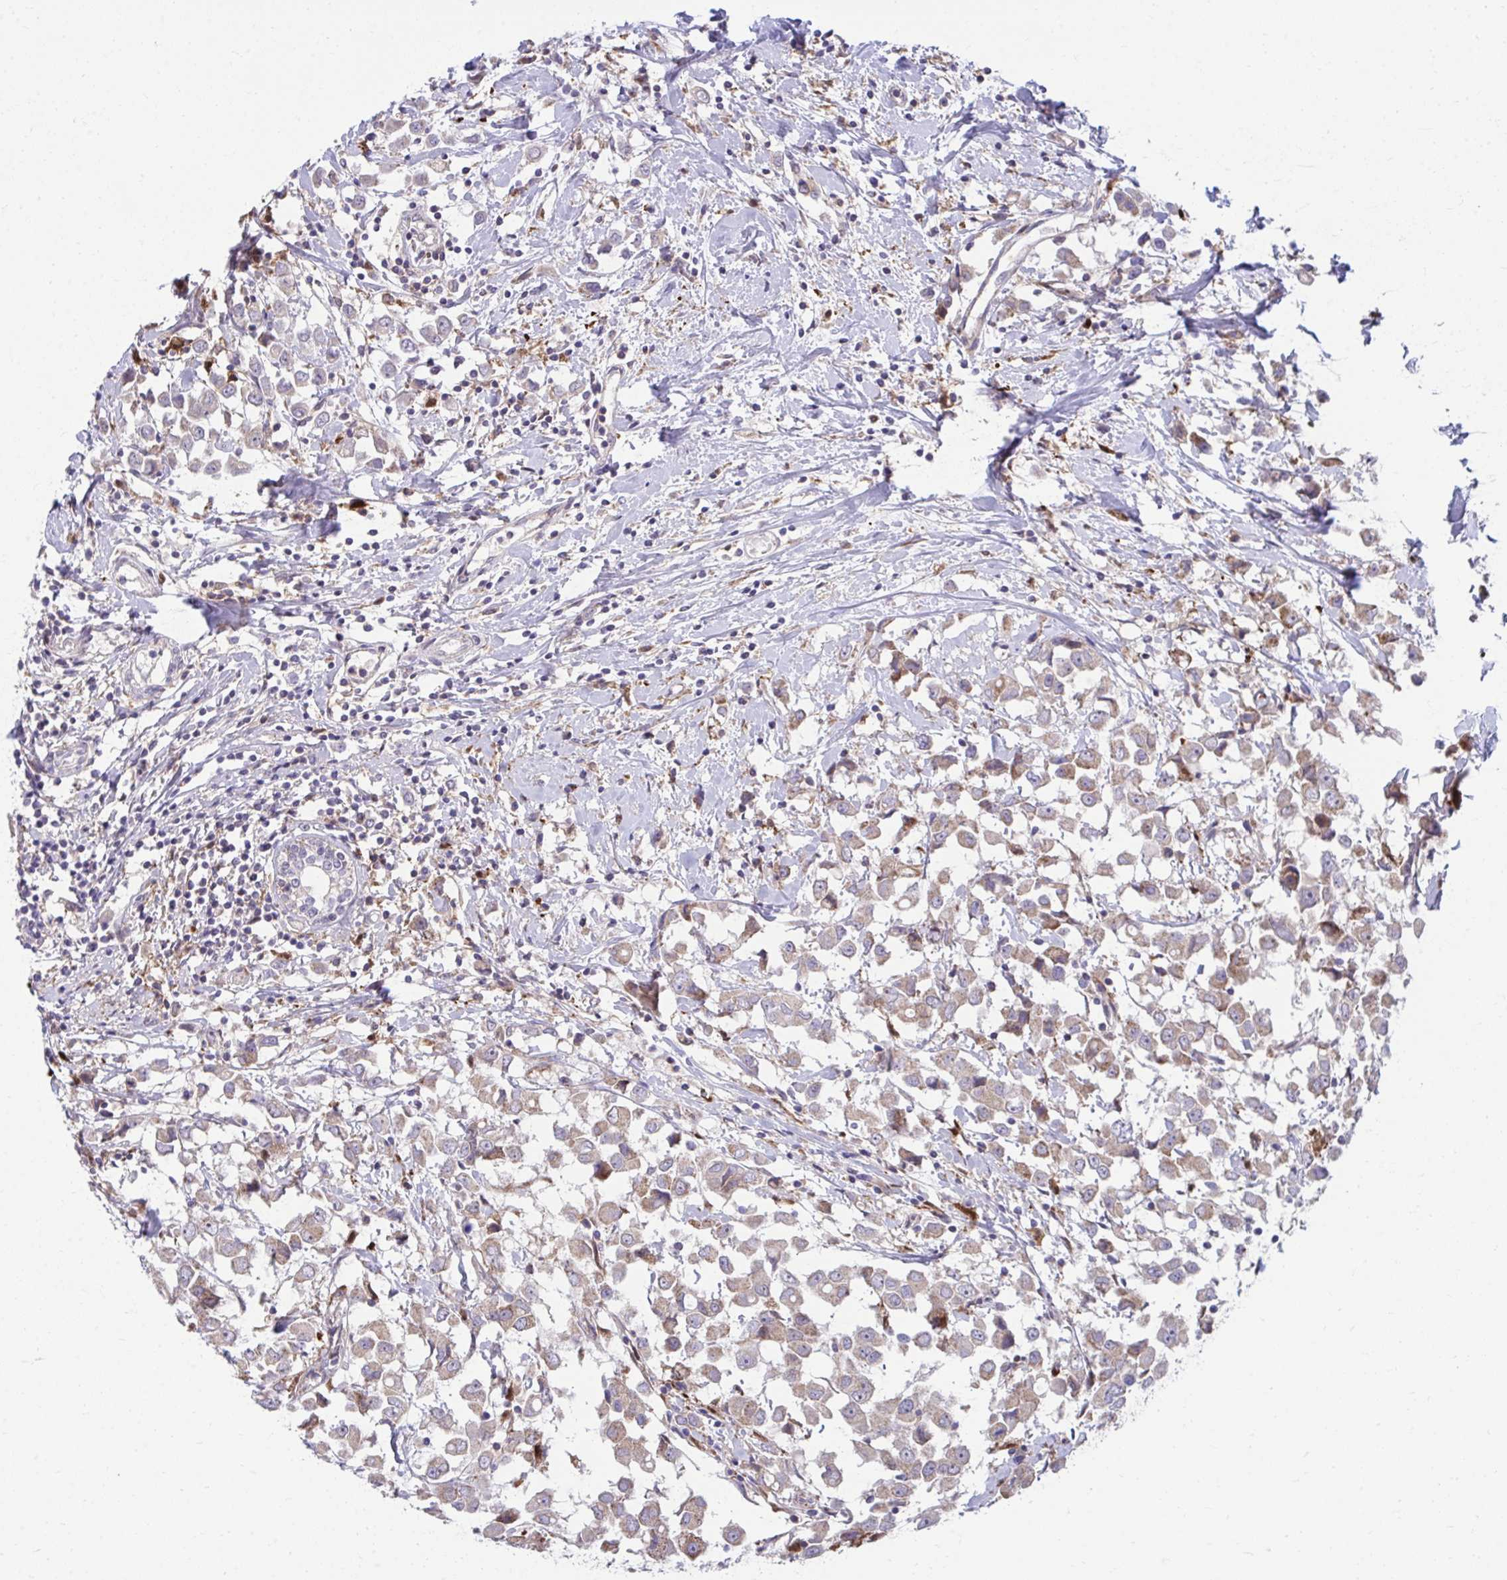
{"staining": {"intensity": "weak", "quantity": ">75%", "location": "cytoplasmic/membranous"}, "tissue": "breast cancer", "cell_type": "Tumor cells", "image_type": "cancer", "snomed": [{"axis": "morphology", "description": "Duct carcinoma"}, {"axis": "topography", "description": "Breast"}], "caption": "IHC micrograph of human breast cancer stained for a protein (brown), which demonstrates low levels of weak cytoplasmic/membranous positivity in approximately >75% of tumor cells.", "gene": "C16orf54", "patient": {"sex": "female", "age": 61}}